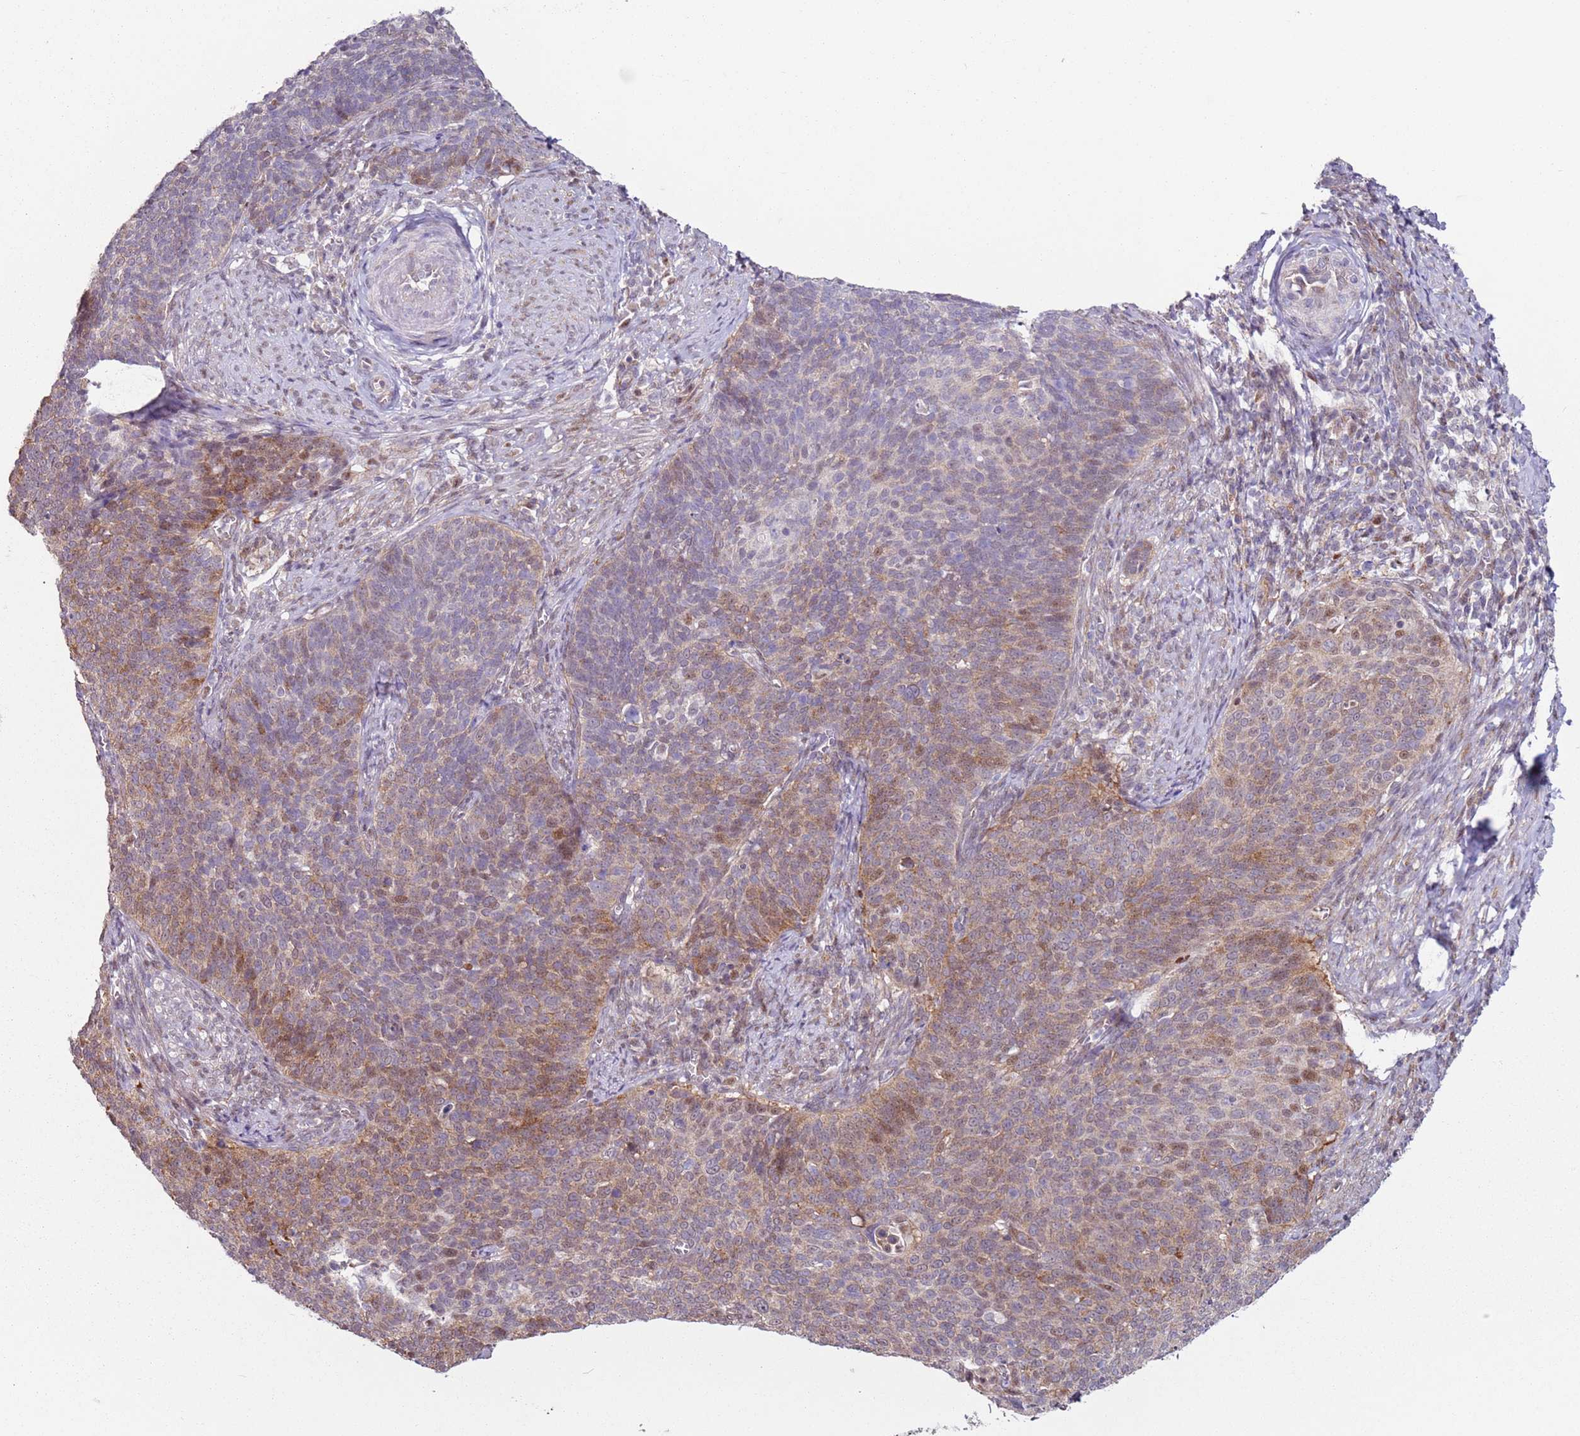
{"staining": {"intensity": "moderate", "quantity": "<25%", "location": "cytoplasmic/membranous,nuclear"}, "tissue": "cervical cancer", "cell_type": "Tumor cells", "image_type": "cancer", "snomed": [{"axis": "morphology", "description": "Normal tissue, NOS"}, {"axis": "morphology", "description": "Squamous cell carcinoma, NOS"}, {"axis": "topography", "description": "Cervix"}], "caption": "Immunohistochemistry staining of cervical squamous cell carcinoma, which shows low levels of moderate cytoplasmic/membranous and nuclear expression in about <25% of tumor cells indicating moderate cytoplasmic/membranous and nuclear protein positivity. The staining was performed using DAB (3,3'-diaminobenzidine) (brown) for protein detection and nuclei were counterstained in hematoxylin (blue).", "gene": "PSMD4", "patient": {"sex": "female", "age": 39}}